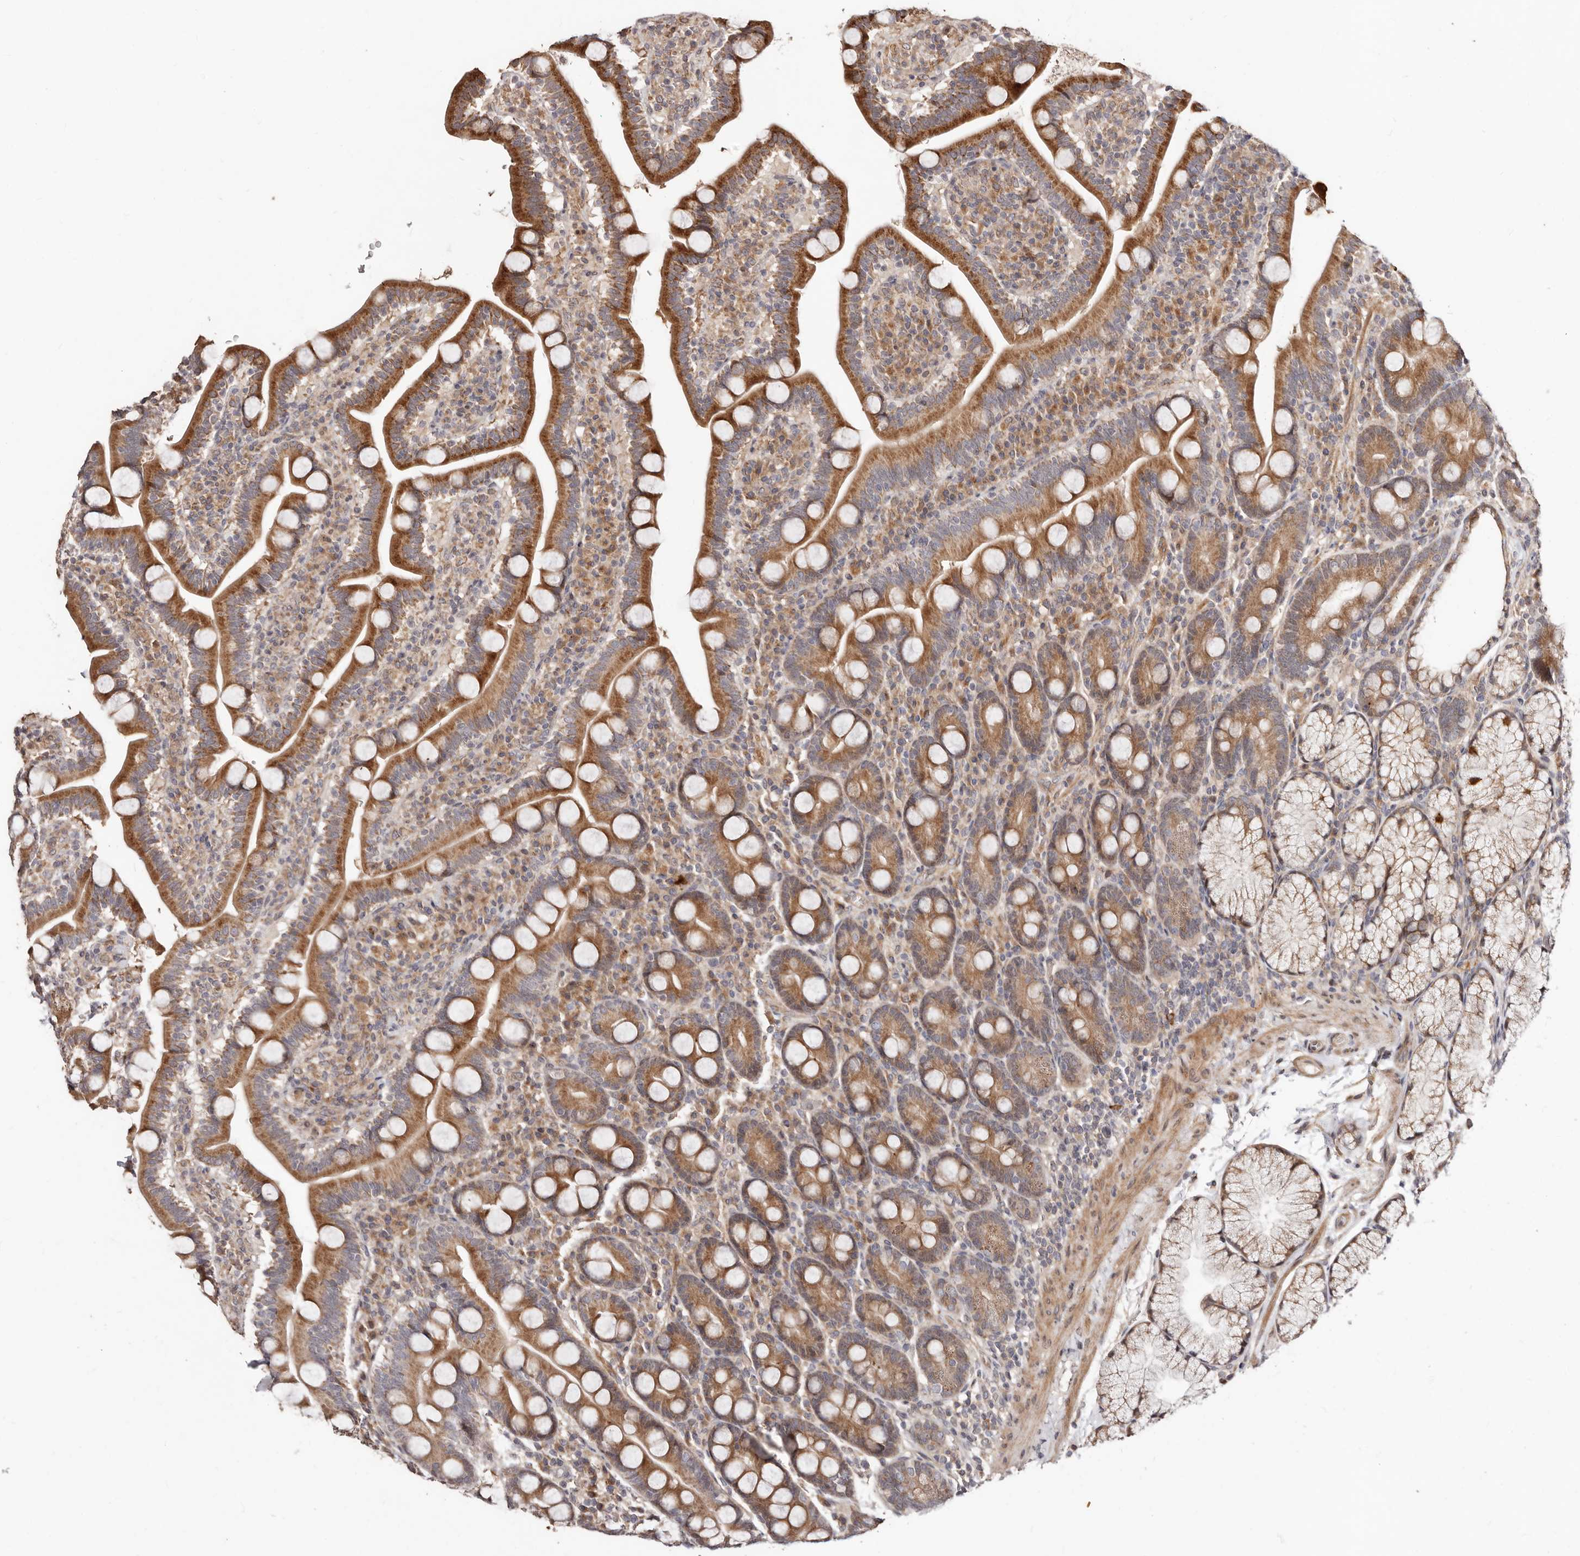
{"staining": {"intensity": "strong", "quantity": ">75%", "location": "cytoplasmic/membranous"}, "tissue": "duodenum", "cell_type": "Glandular cells", "image_type": "normal", "snomed": [{"axis": "morphology", "description": "Normal tissue, NOS"}, {"axis": "topography", "description": "Duodenum"}], "caption": "Protein staining shows strong cytoplasmic/membranous positivity in about >75% of glandular cells in benign duodenum.", "gene": "APOL6", "patient": {"sex": "male", "age": 35}}